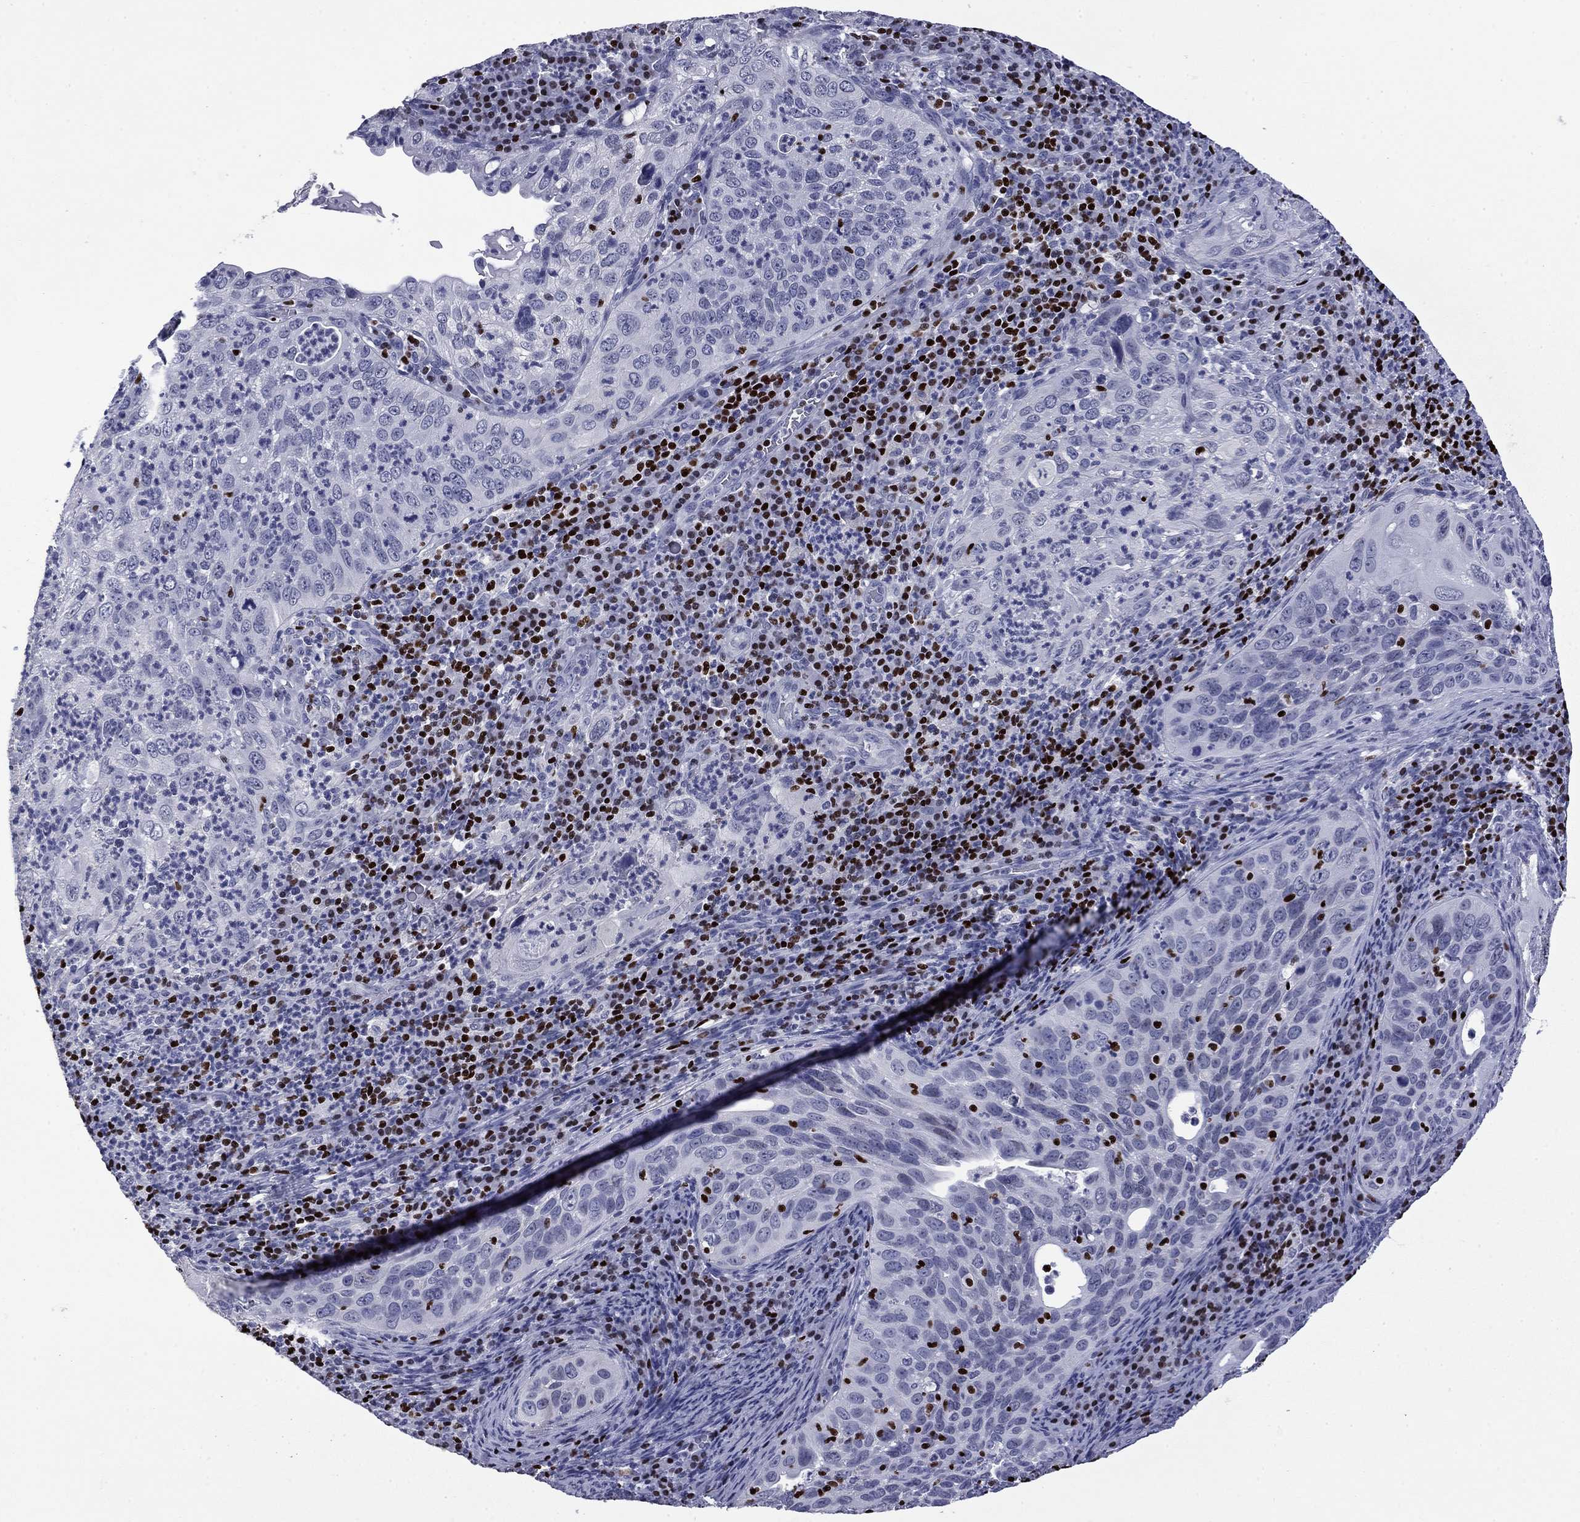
{"staining": {"intensity": "negative", "quantity": "none", "location": "none"}, "tissue": "cervical cancer", "cell_type": "Tumor cells", "image_type": "cancer", "snomed": [{"axis": "morphology", "description": "Squamous cell carcinoma, NOS"}, {"axis": "topography", "description": "Cervix"}], "caption": "Tumor cells are negative for protein expression in human cervical cancer (squamous cell carcinoma).", "gene": "IKZF3", "patient": {"sex": "female", "age": 26}}